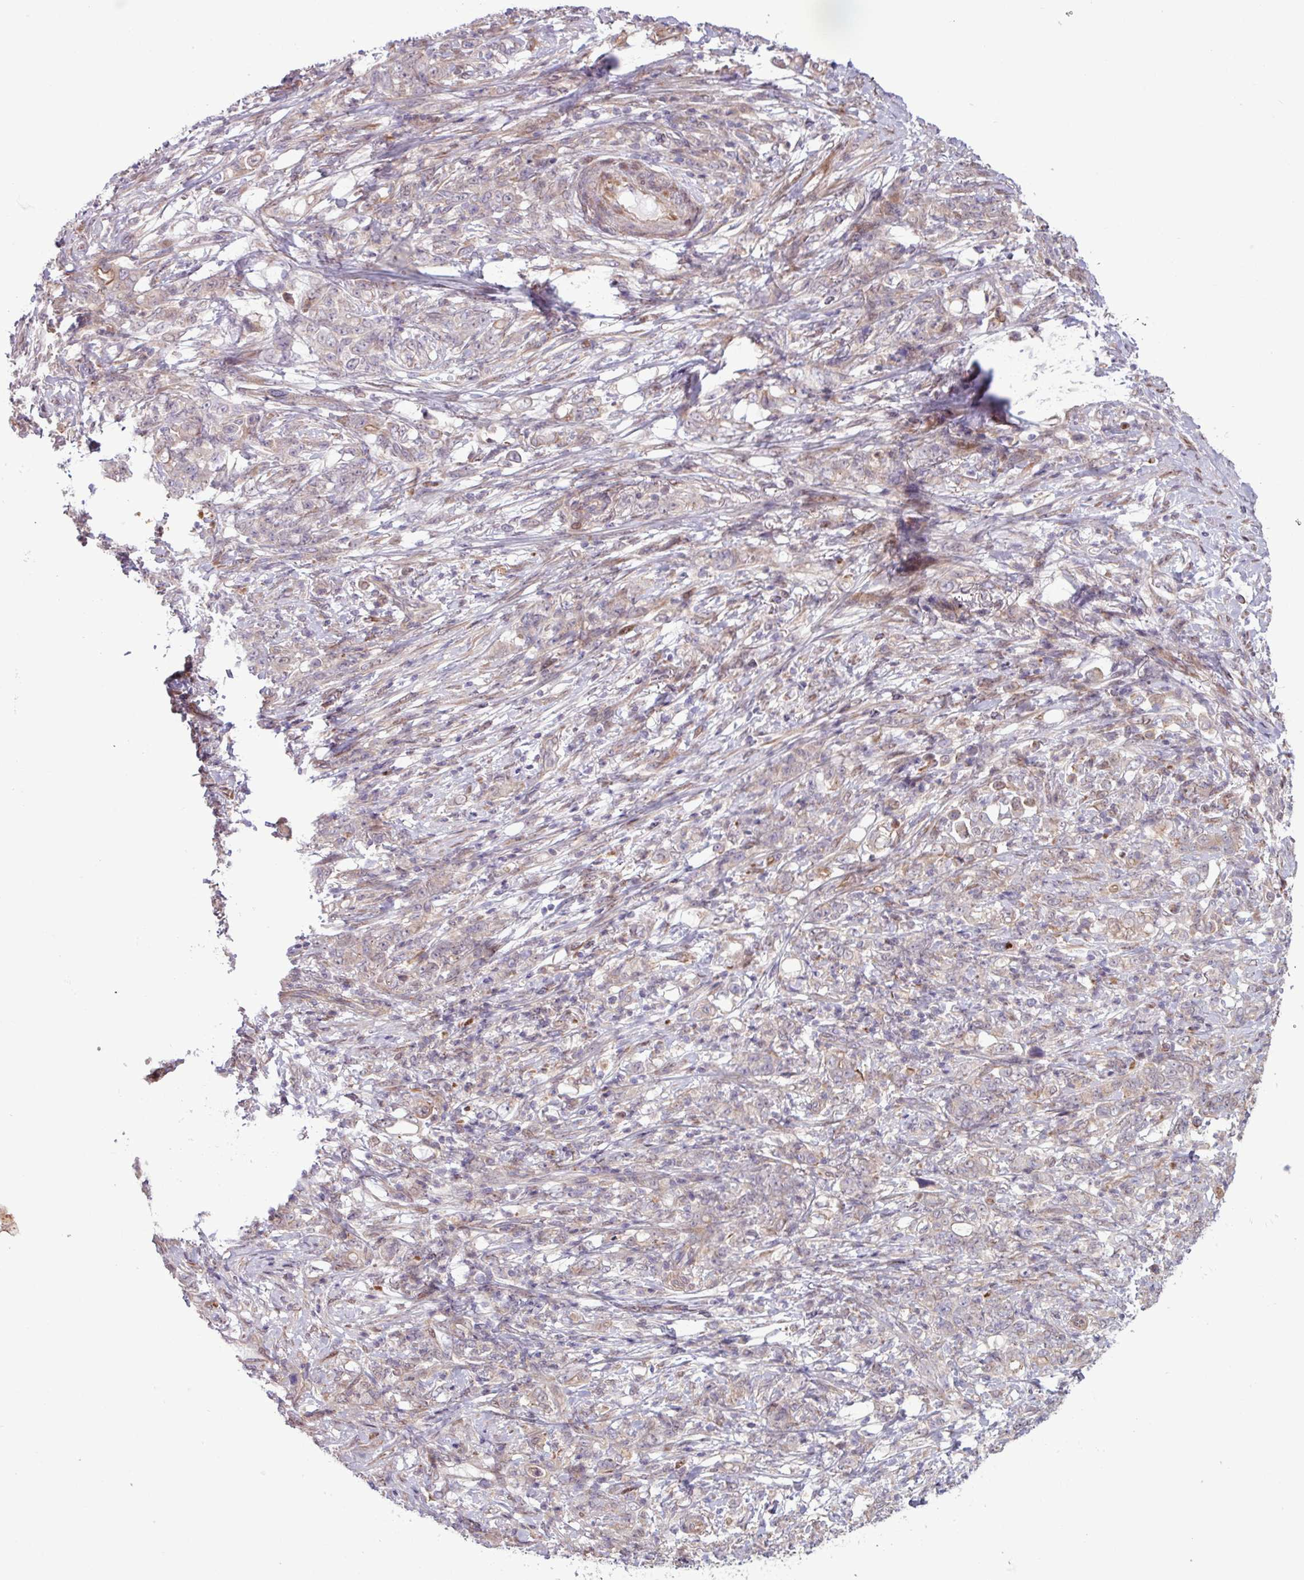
{"staining": {"intensity": "weak", "quantity": "<25%", "location": "cytoplasmic/membranous"}, "tissue": "stomach cancer", "cell_type": "Tumor cells", "image_type": "cancer", "snomed": [{"axis": "morphology", "description": "Adenocarcinoma, NOS"}, {"axis": "topography", "description": "Stomach"}], "caption": "There is no significant staining in tumor cells of stomach adenocarcinoma.", "gene": "PDPR", "patient": {"sex": "female", "age": 79}}